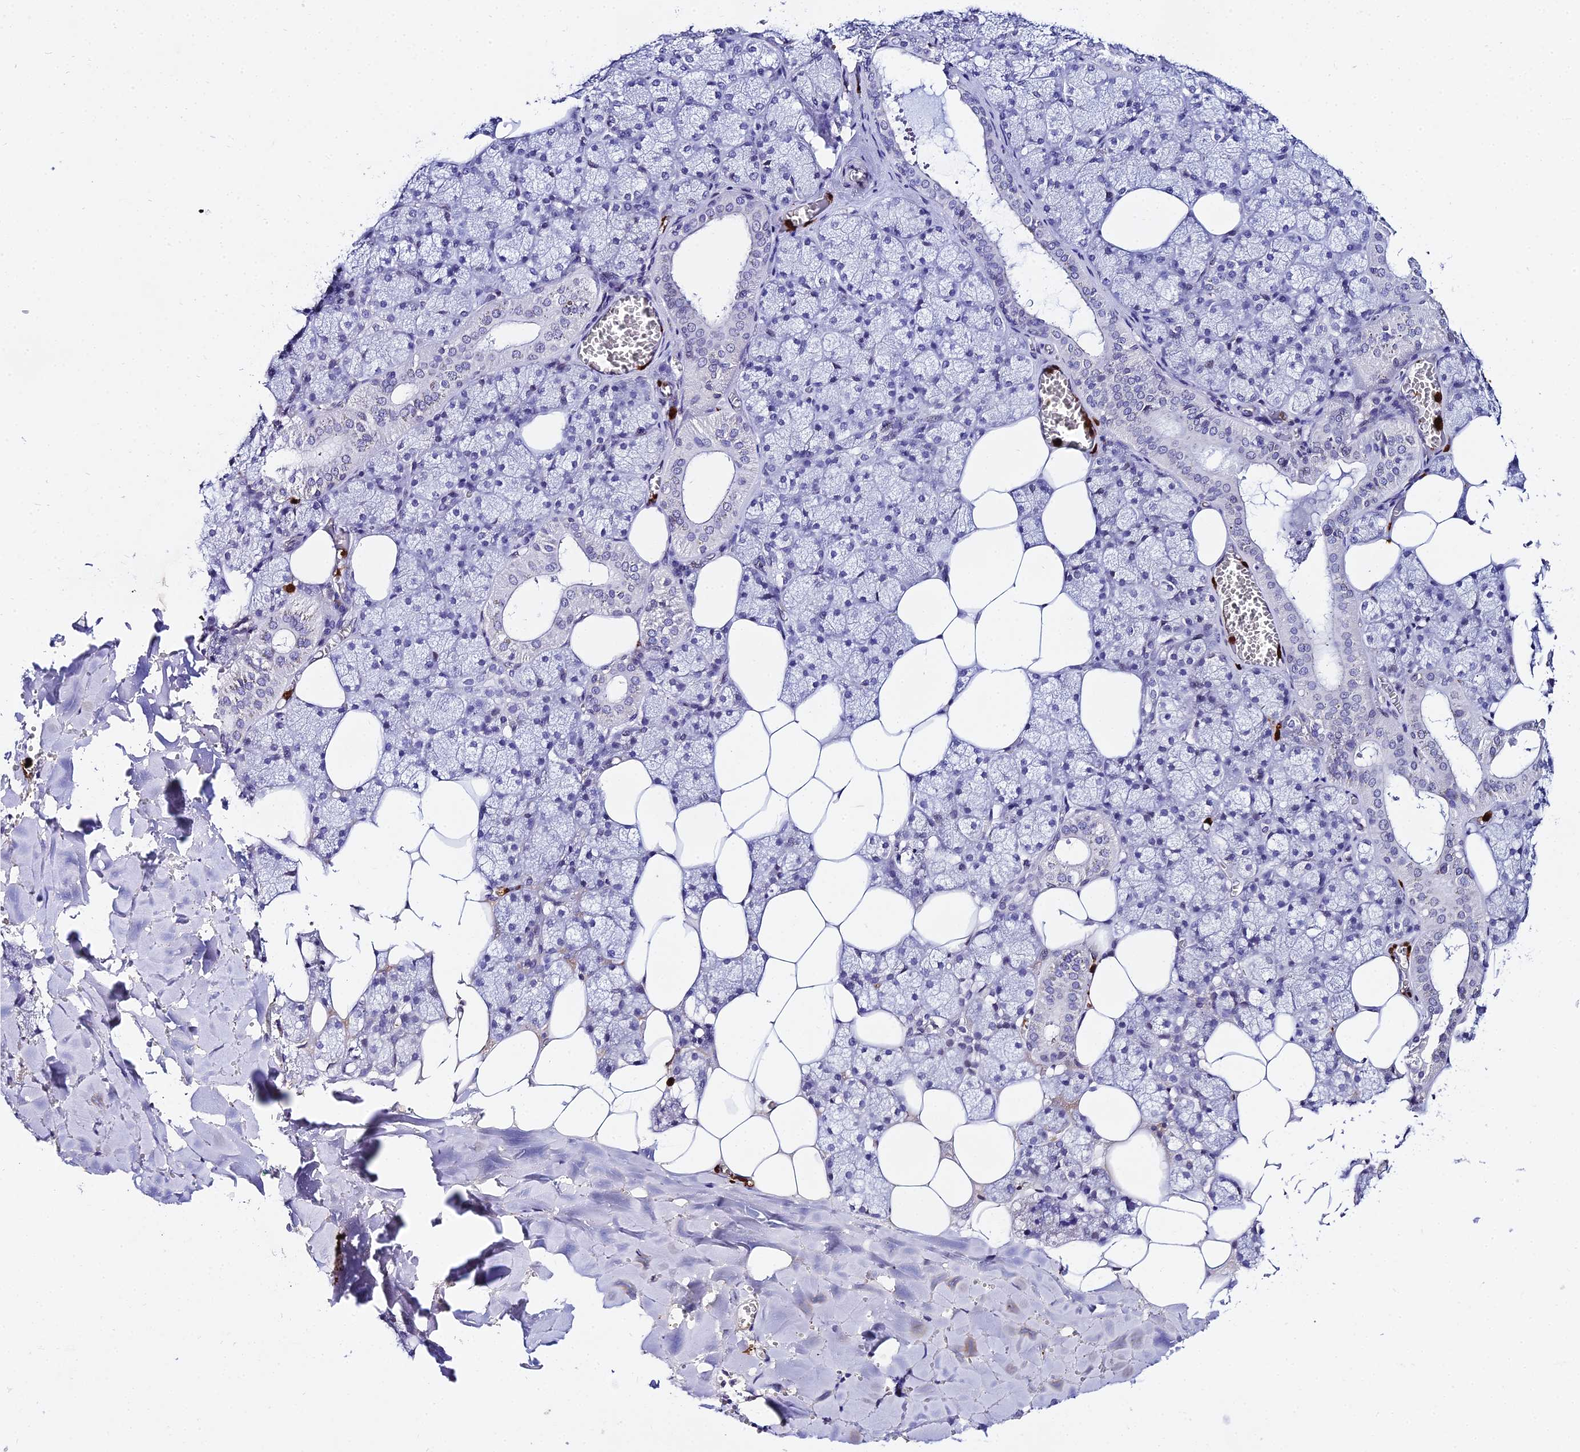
{"staining": {"intensity": "negative", "quantity": "none", "location": "none"}, "tissue": "salivary gland", "cell_type": "Glandular cells", "image_type": "normal", "snomed": [{"axis": "morphology", "description": "Normal tissue, NOS"}, {"axis": "topography", "description": "Salivary gland"}], "caption": "The immunohistochemistry image has no significant positivity in glandular cells of salivary gland. (DAB immunohistochemistry, high magnification).", "gene": "MCM10", "patient": {"sex": "male", "age": 62}}